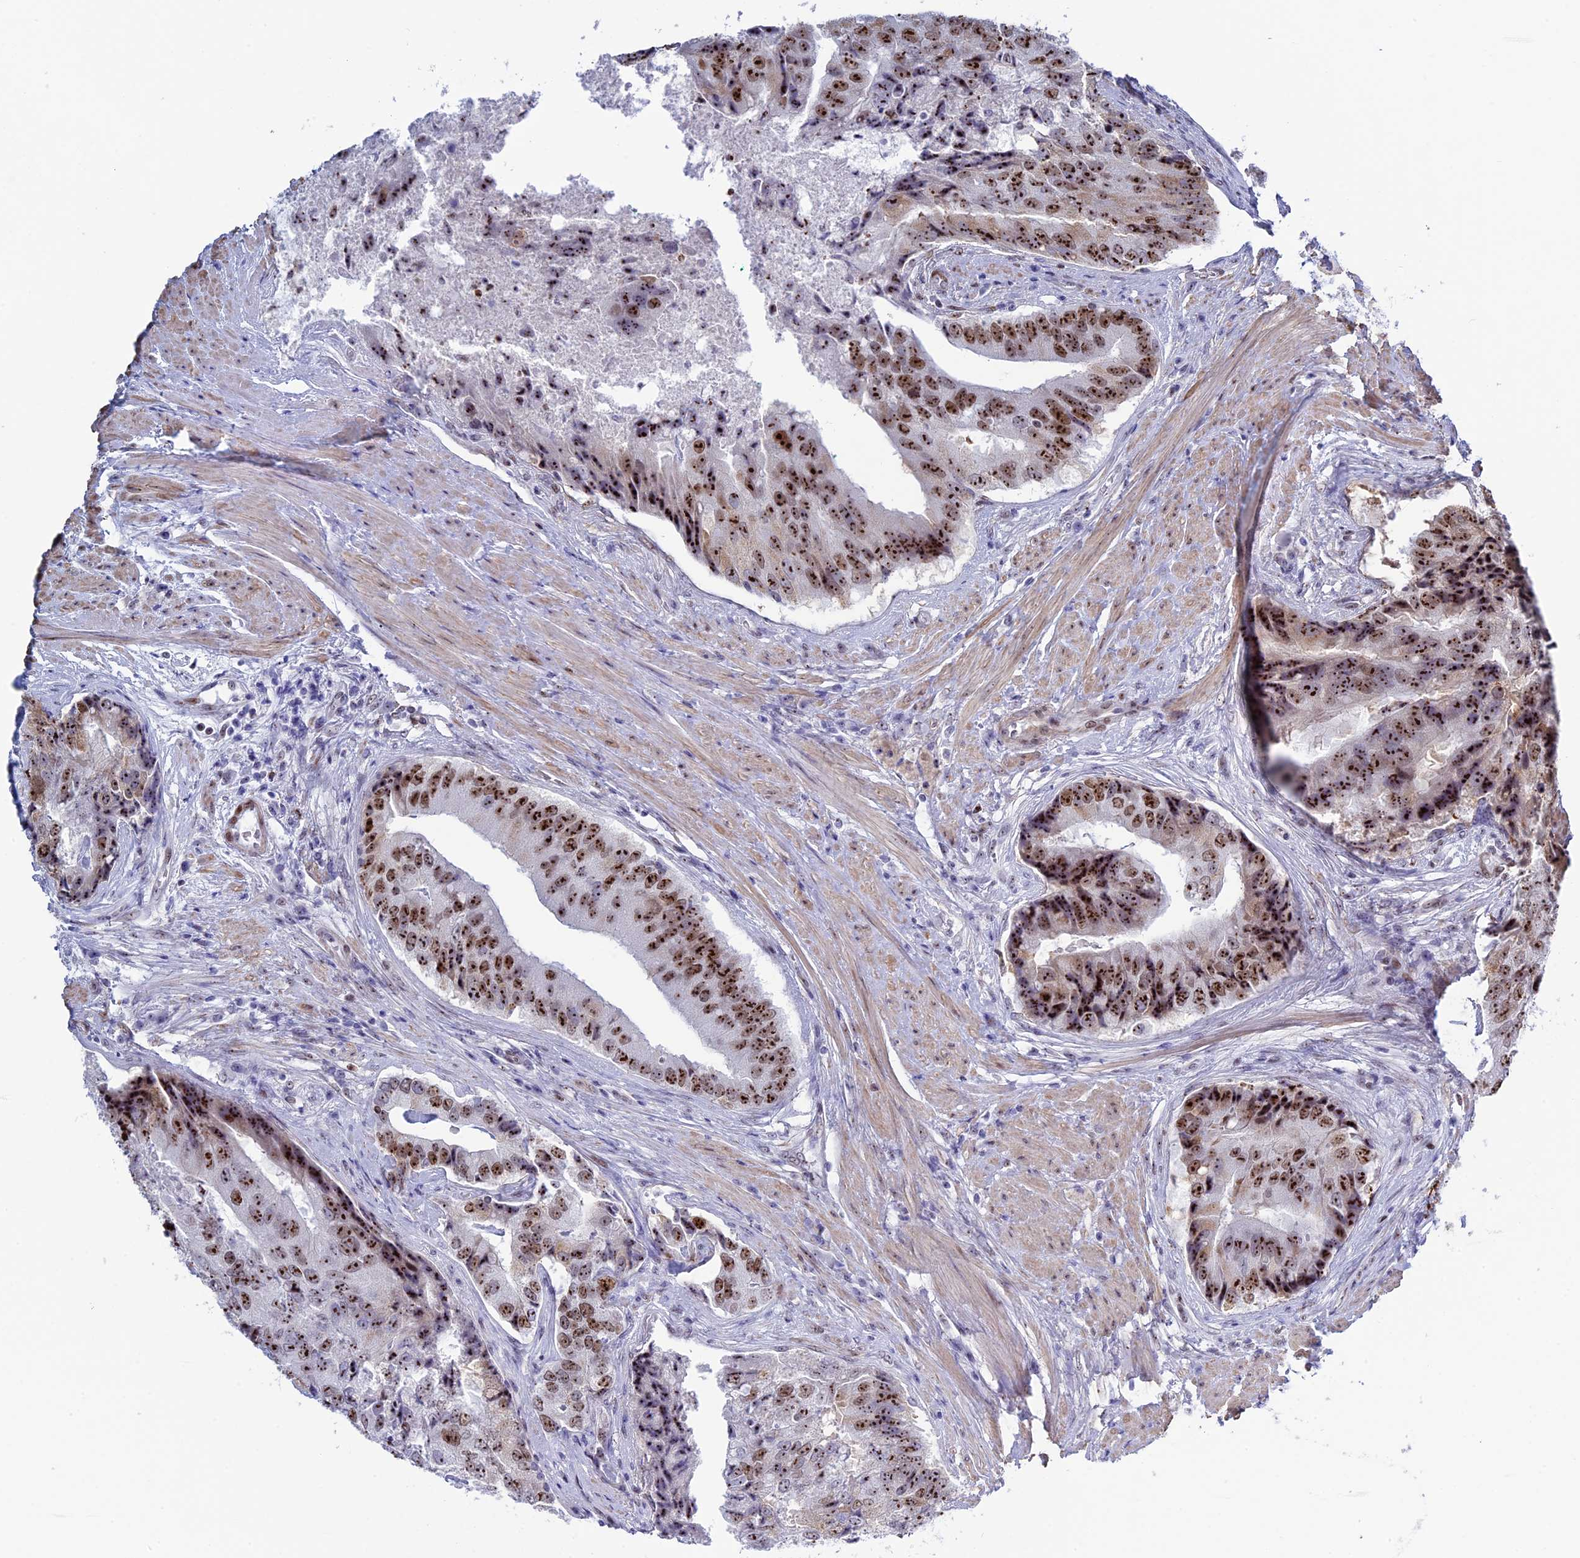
{"staining": {"intensity": "strong", "quantity": ">75%", "location": "nuclear"}, "tissue": "prostate cancer", "cell_type": "Tumor cells", "image_type": "cancer", "snomed": [{"axis": "morphology", "description": "Adenocarcinoma, High grade"}, {"axis": "topography", "description": "Prostate"}], "caption": "The micrograph displays staining of prostate cancer, revealing strong nuclear protein positivity (brown color) within tumor cells.", "gene": "CCDC86", "patient": {"sex": "male", "age": 70}}